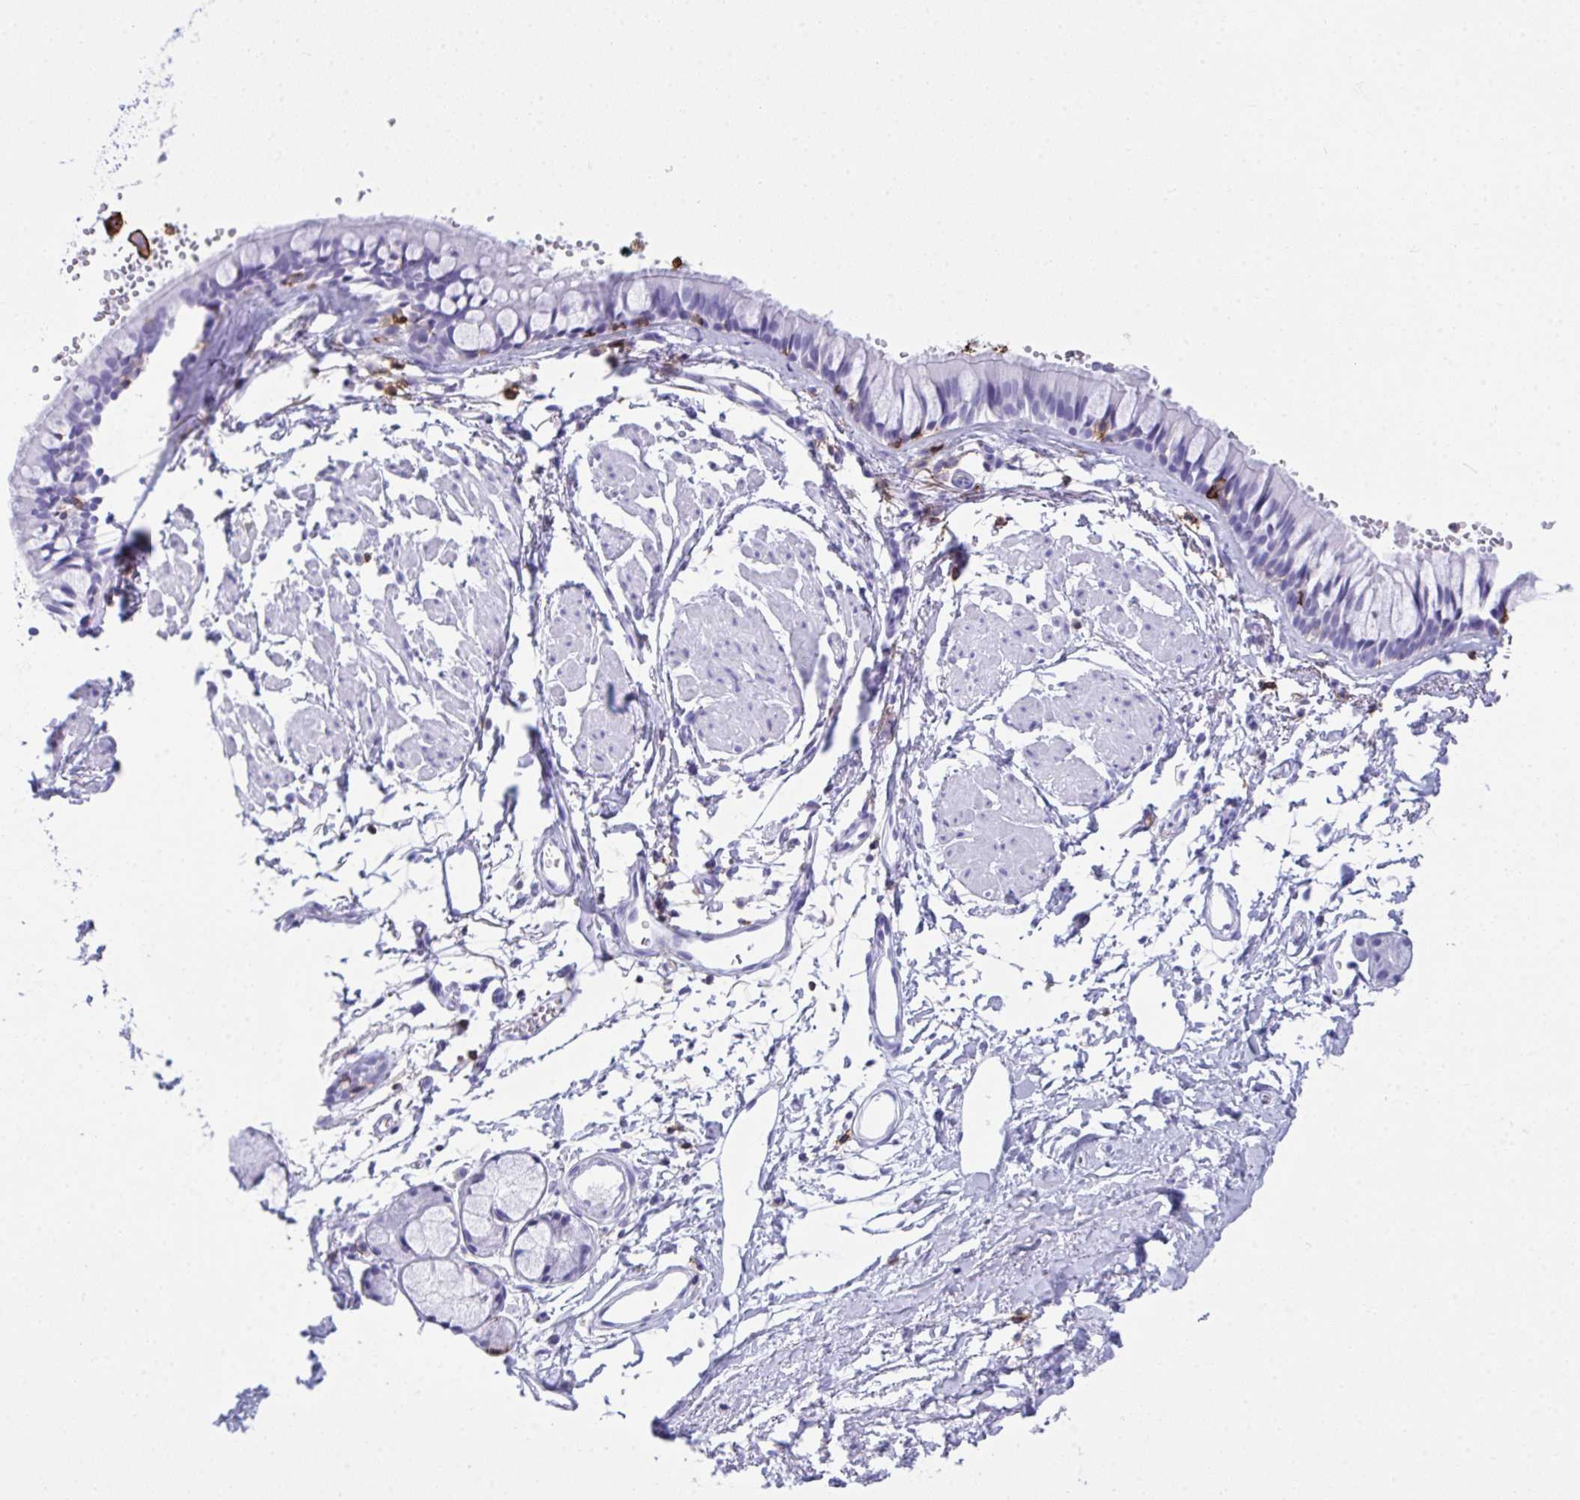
{"staining": {"intensity": "negative", "quantity": "none", "location": "none"}, "tissue": "bronchus", "cell_type": "Respiratory epithelial cells", "image_type": "normal", "snomed": [{"axis": "morphology", "description": "Normal tissue, NOS"}, {"axis": "topography", "description": "Cartilage tissue"}, {"axis": "topography", "description": "Bronchus"}, {"axis": "topography", "description": "Peripheral nerve tissue"}], "caption": "Immunohistochemistry (IHC) photomicrograph of unremarkable human bronchus stained for a protein (brown), which exhibits no positivity in respiratory epithelial cells. Nuclei are stained in blue.", "gene": "SPN", "patient": {"sex": "female", "age": 59}}